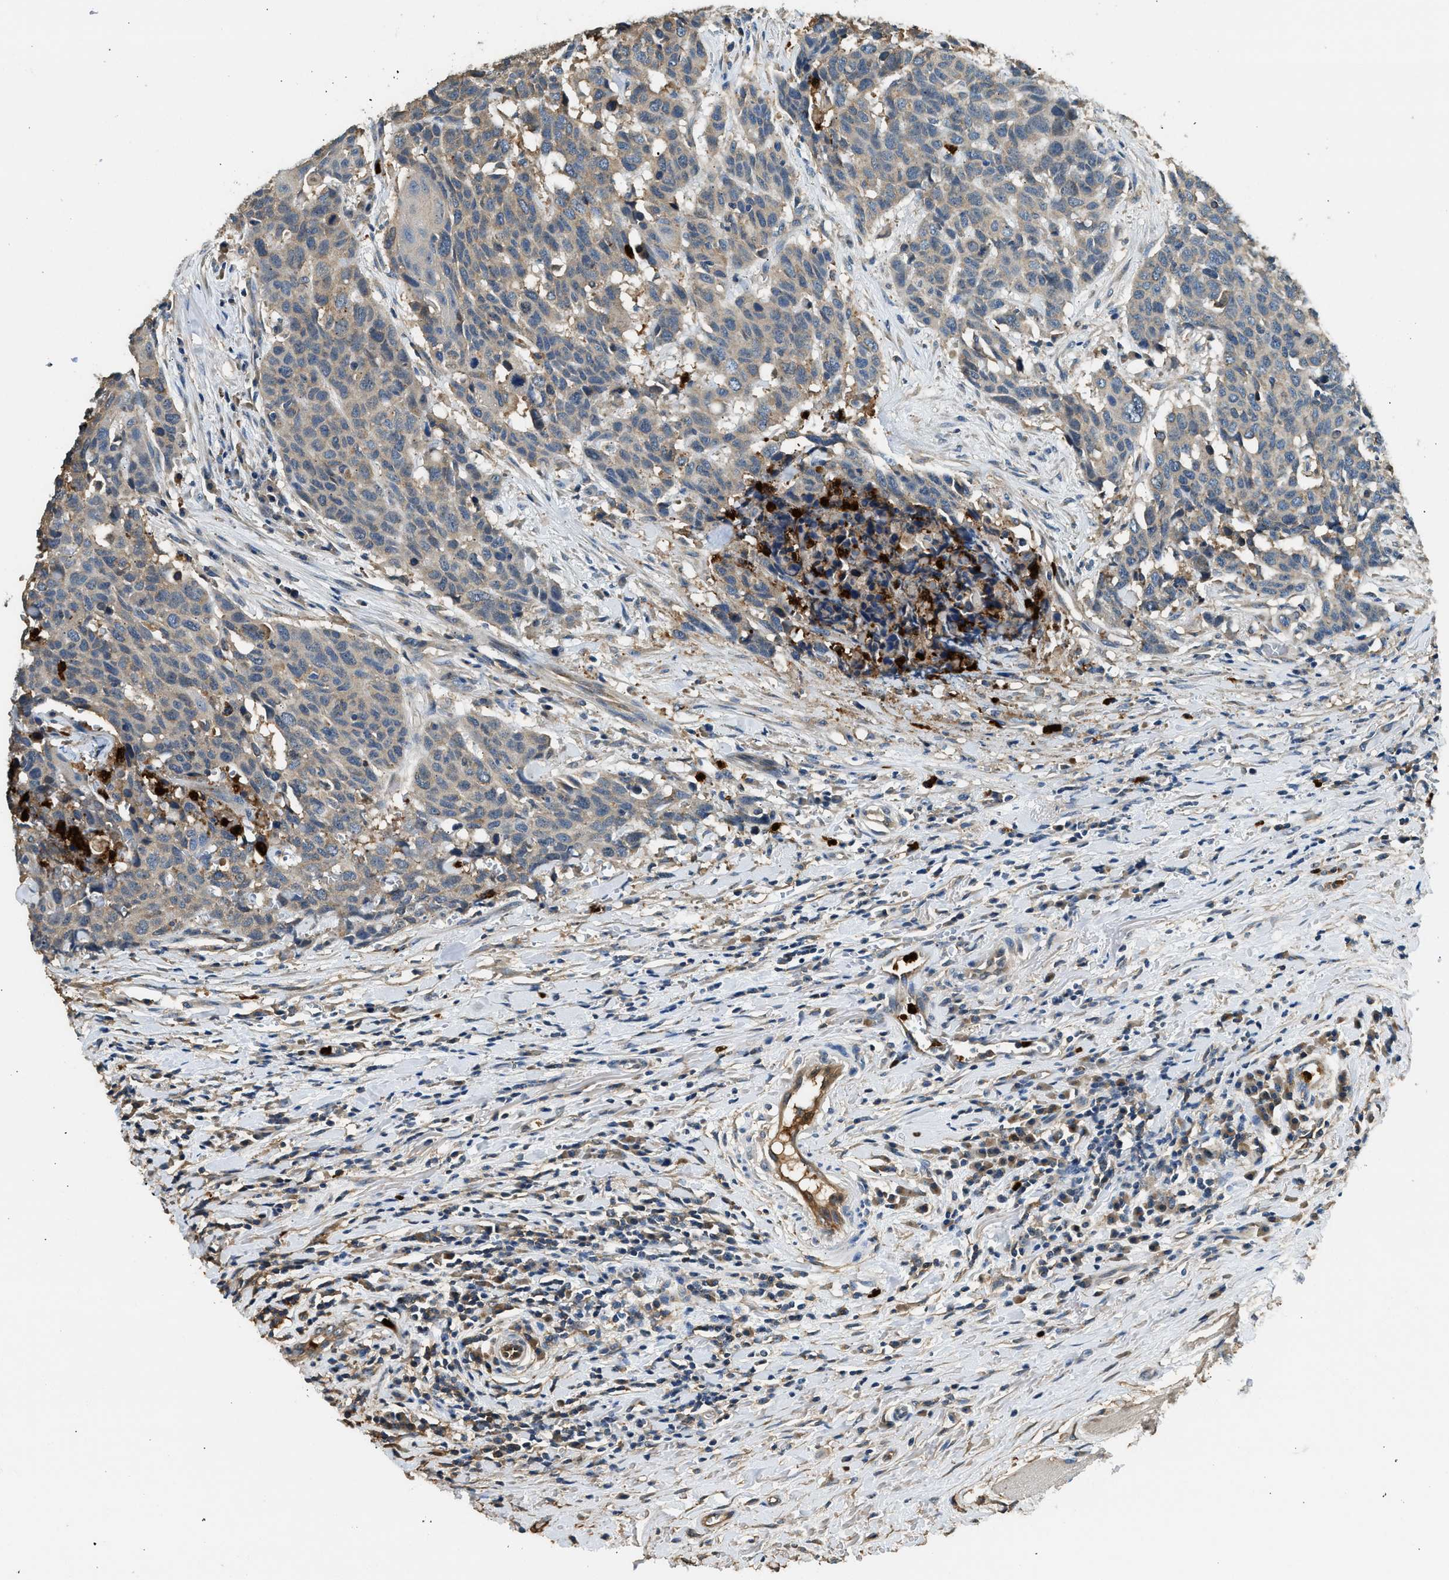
{"staining": {"intensity": "weak", "quantity": "<25%", "location": "cytoplasmic/membranous"}, "tissue": "head and neck cancer", "cell_type": "Tumor cells", "image_type": "cancer", "snomed": [{"axis": "morphology", "description": "Squamous cell carcinoma, NOS"}, {"axis": "topography", "description": "Head-Neck"}], "caption": "Immunohistochemistry photomicrograph of neoplastic tissue: human head and neck cancer stained with DAB (3,3'-diaminobenzidine) reveals no significant protein expression in tumor cells. (DAB immunohistochemistry visualized using brightfield microscopy, high magnification).", "gene": "ANXA3", "patient": {"sex": "male", "age": 66}}